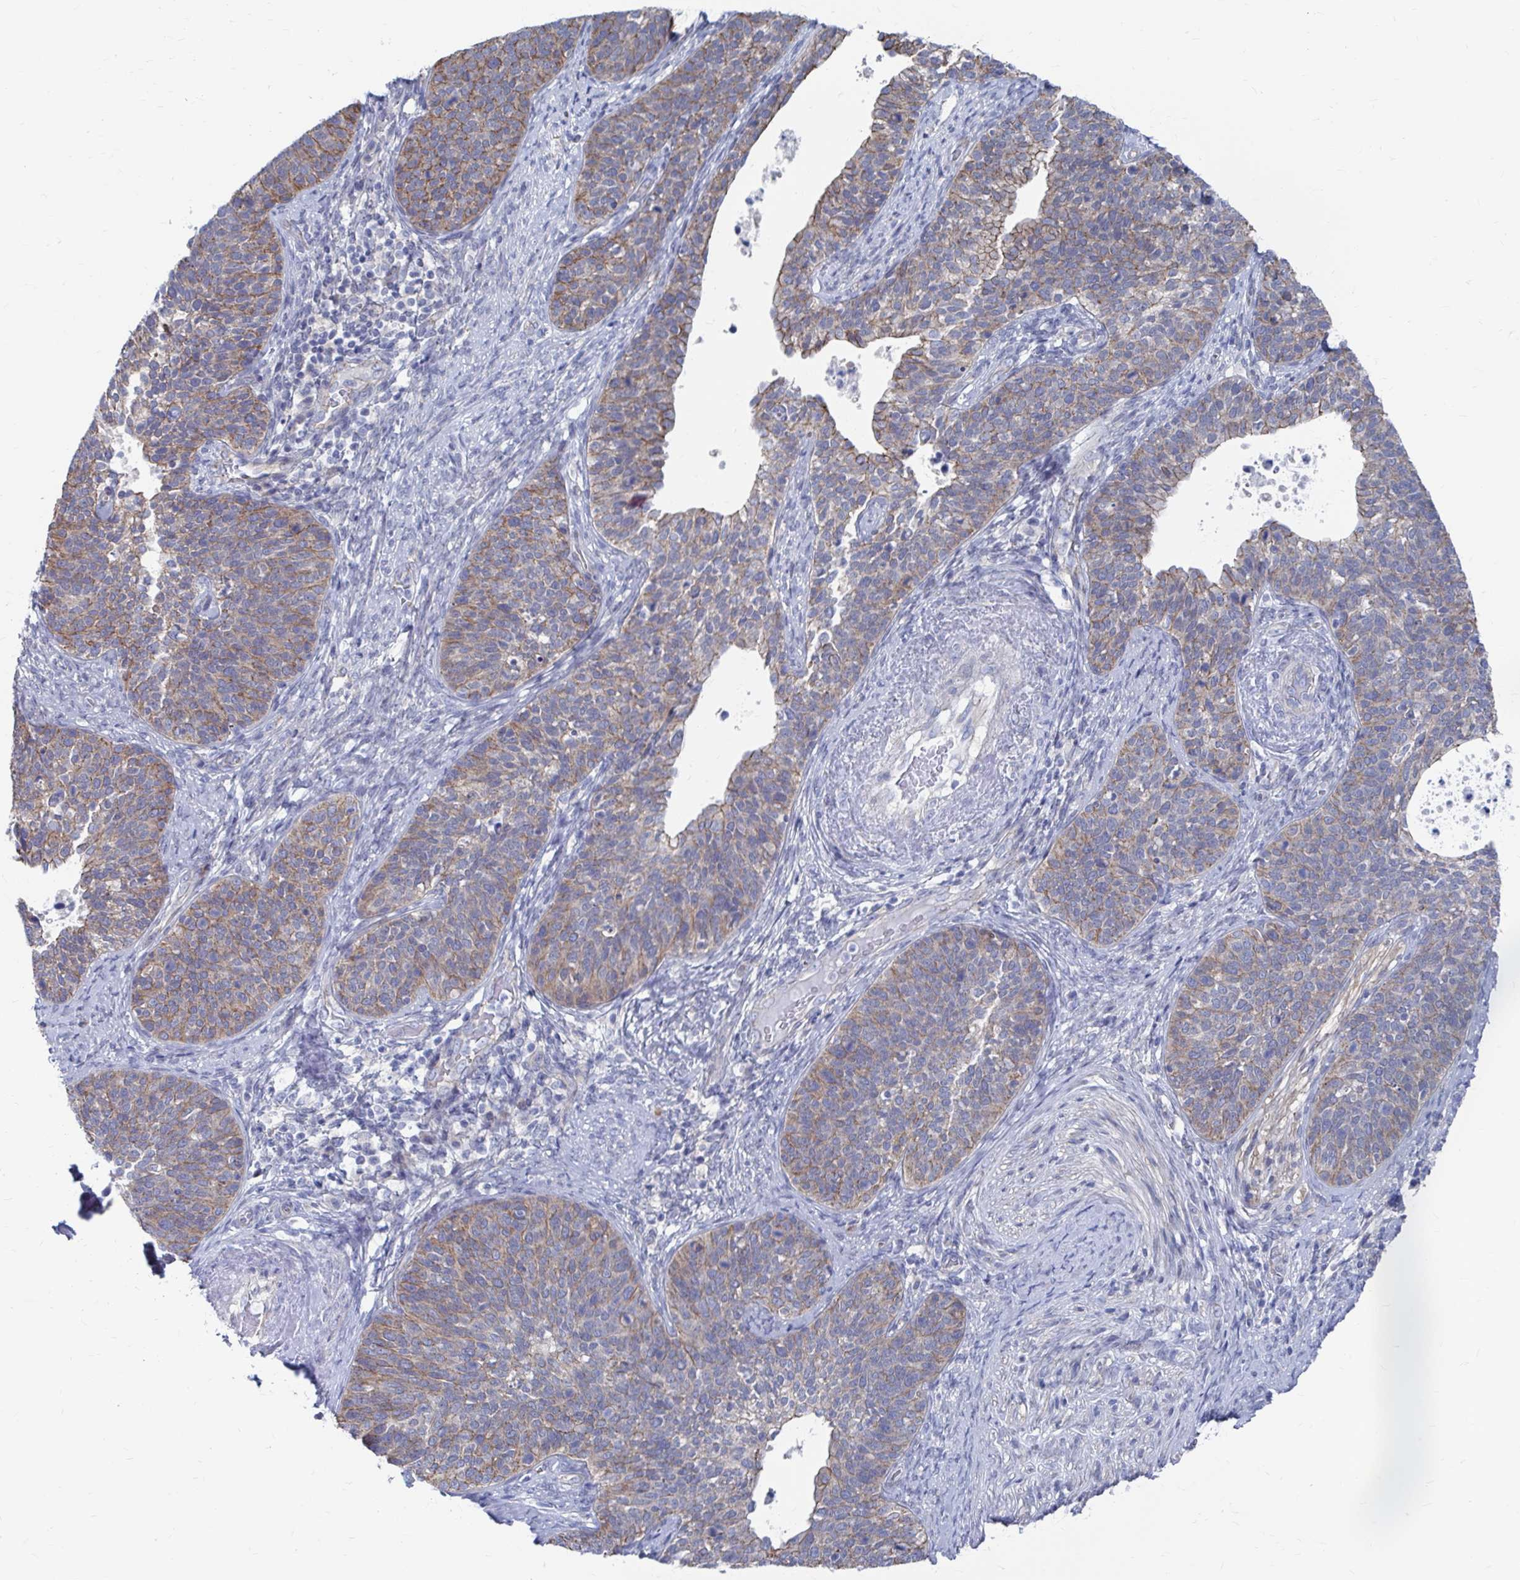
{"staining": {"intensity": "moderate", "quantity": "25%-75%", "location": "cytoplasmic/membranous"}, "tissue": "cervical cancer", "cell_type": "Tumor cells", "image_type": "cancer", "snomed": [{"axis": "morphology", "description": "Squamous cell carcinoma, NOS"}, {"axis": "topography", "description": "Cervix"}], "caption": "Tumor cells exhibit medium levels of moderate cytoplasmic/membranous expression in approximately 25%-75% of cells in human cervical cancer (squamous cell carcinoma). Nuclei are stained in blue.", "gene": "PLEKHG7", "patient": {"sex": "female", "age": 69}}